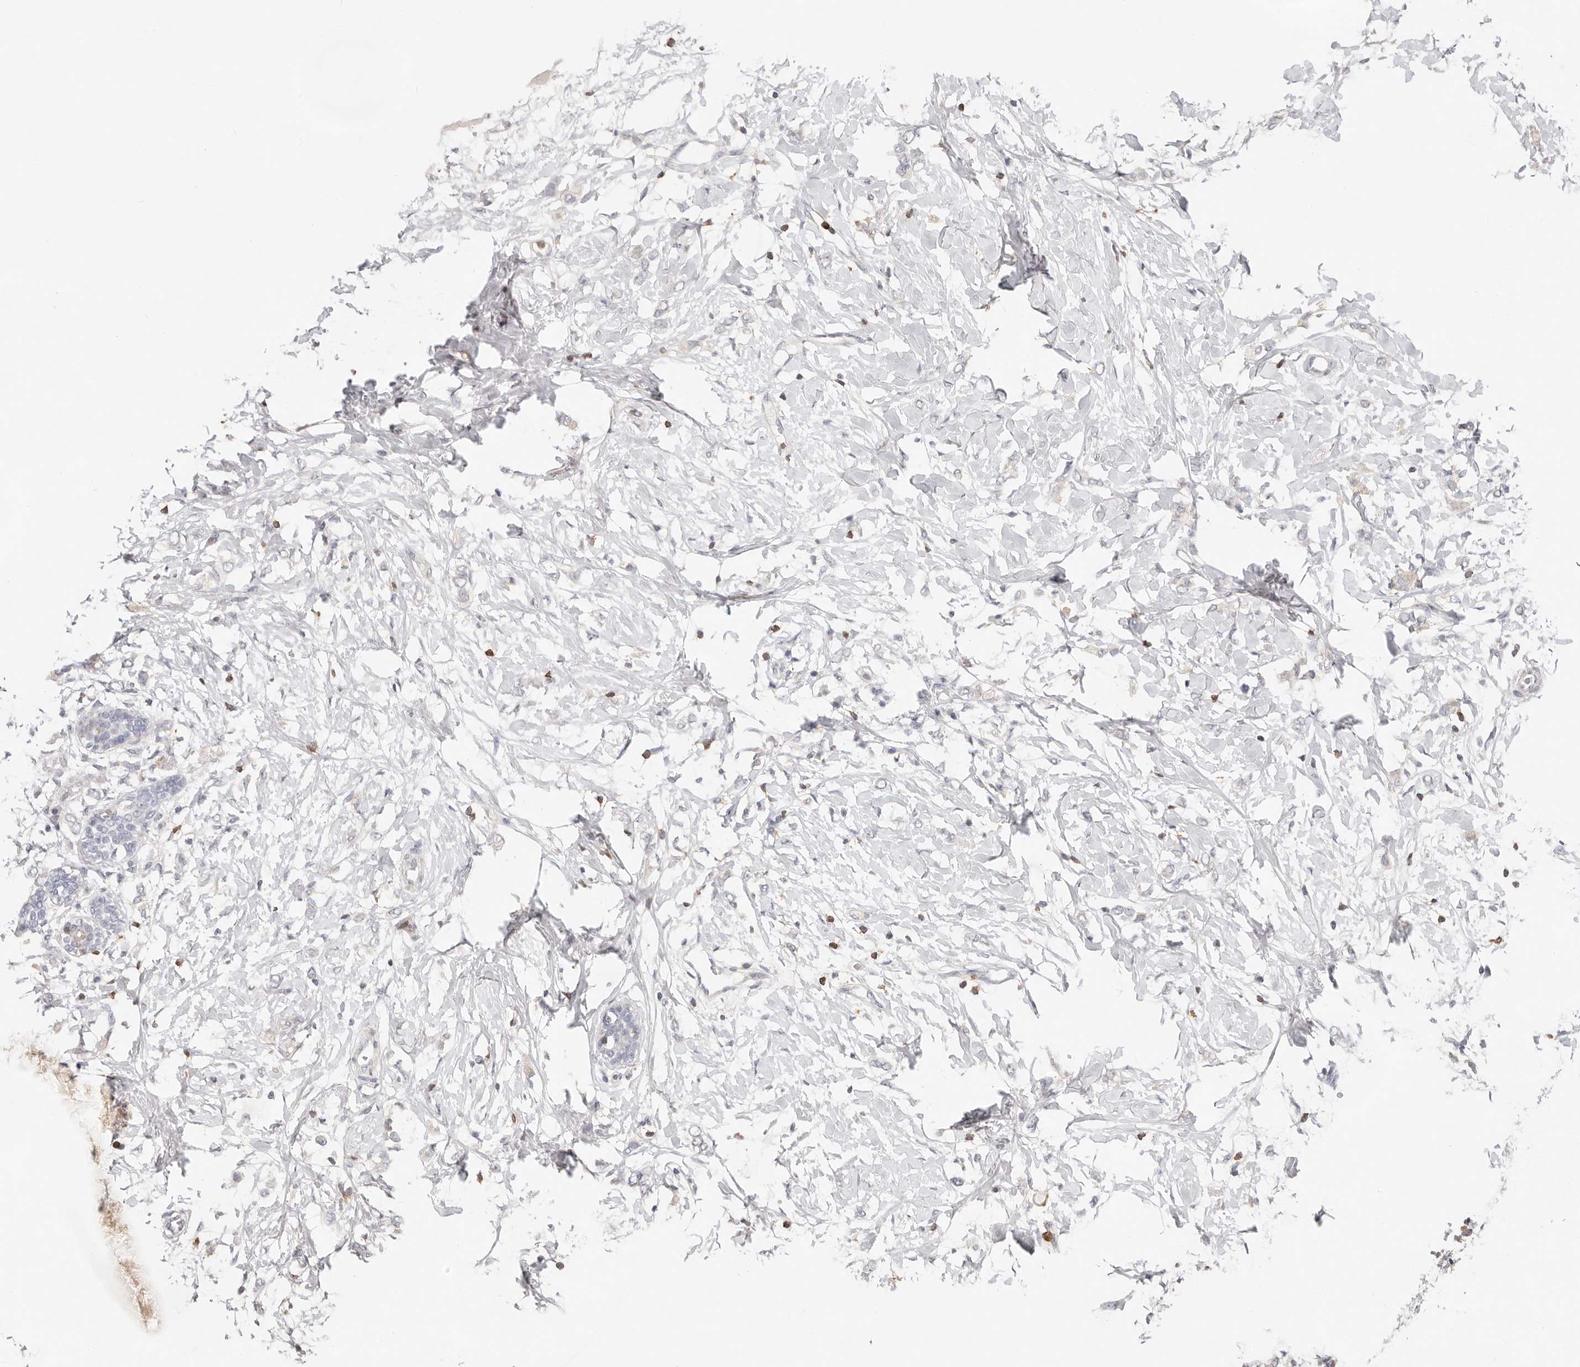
{"staining": {"intensity": "negative", "quantity": "none", "location": "none"}, "tissue": "breast cancer", "cell_type": "Tumor cells", "image_type": "cancer", "snomed": [{"axis": "morphology", "description": "Normal tissue, NOS"}, {"axis": "morphology", "description": "Lobular carcinoma"}, {"axis": "topography", "description": "Breast"}], "caption": "Immunohistochemistry (IHC) histopathology image of human breast lobular carcinoma stained for a protein (brown), which exhibits no positivity in tumor cells. Nuclei are stained in blue.", "gene": "TMEM63B", "patient": {"sex": "female", "age": 47}}